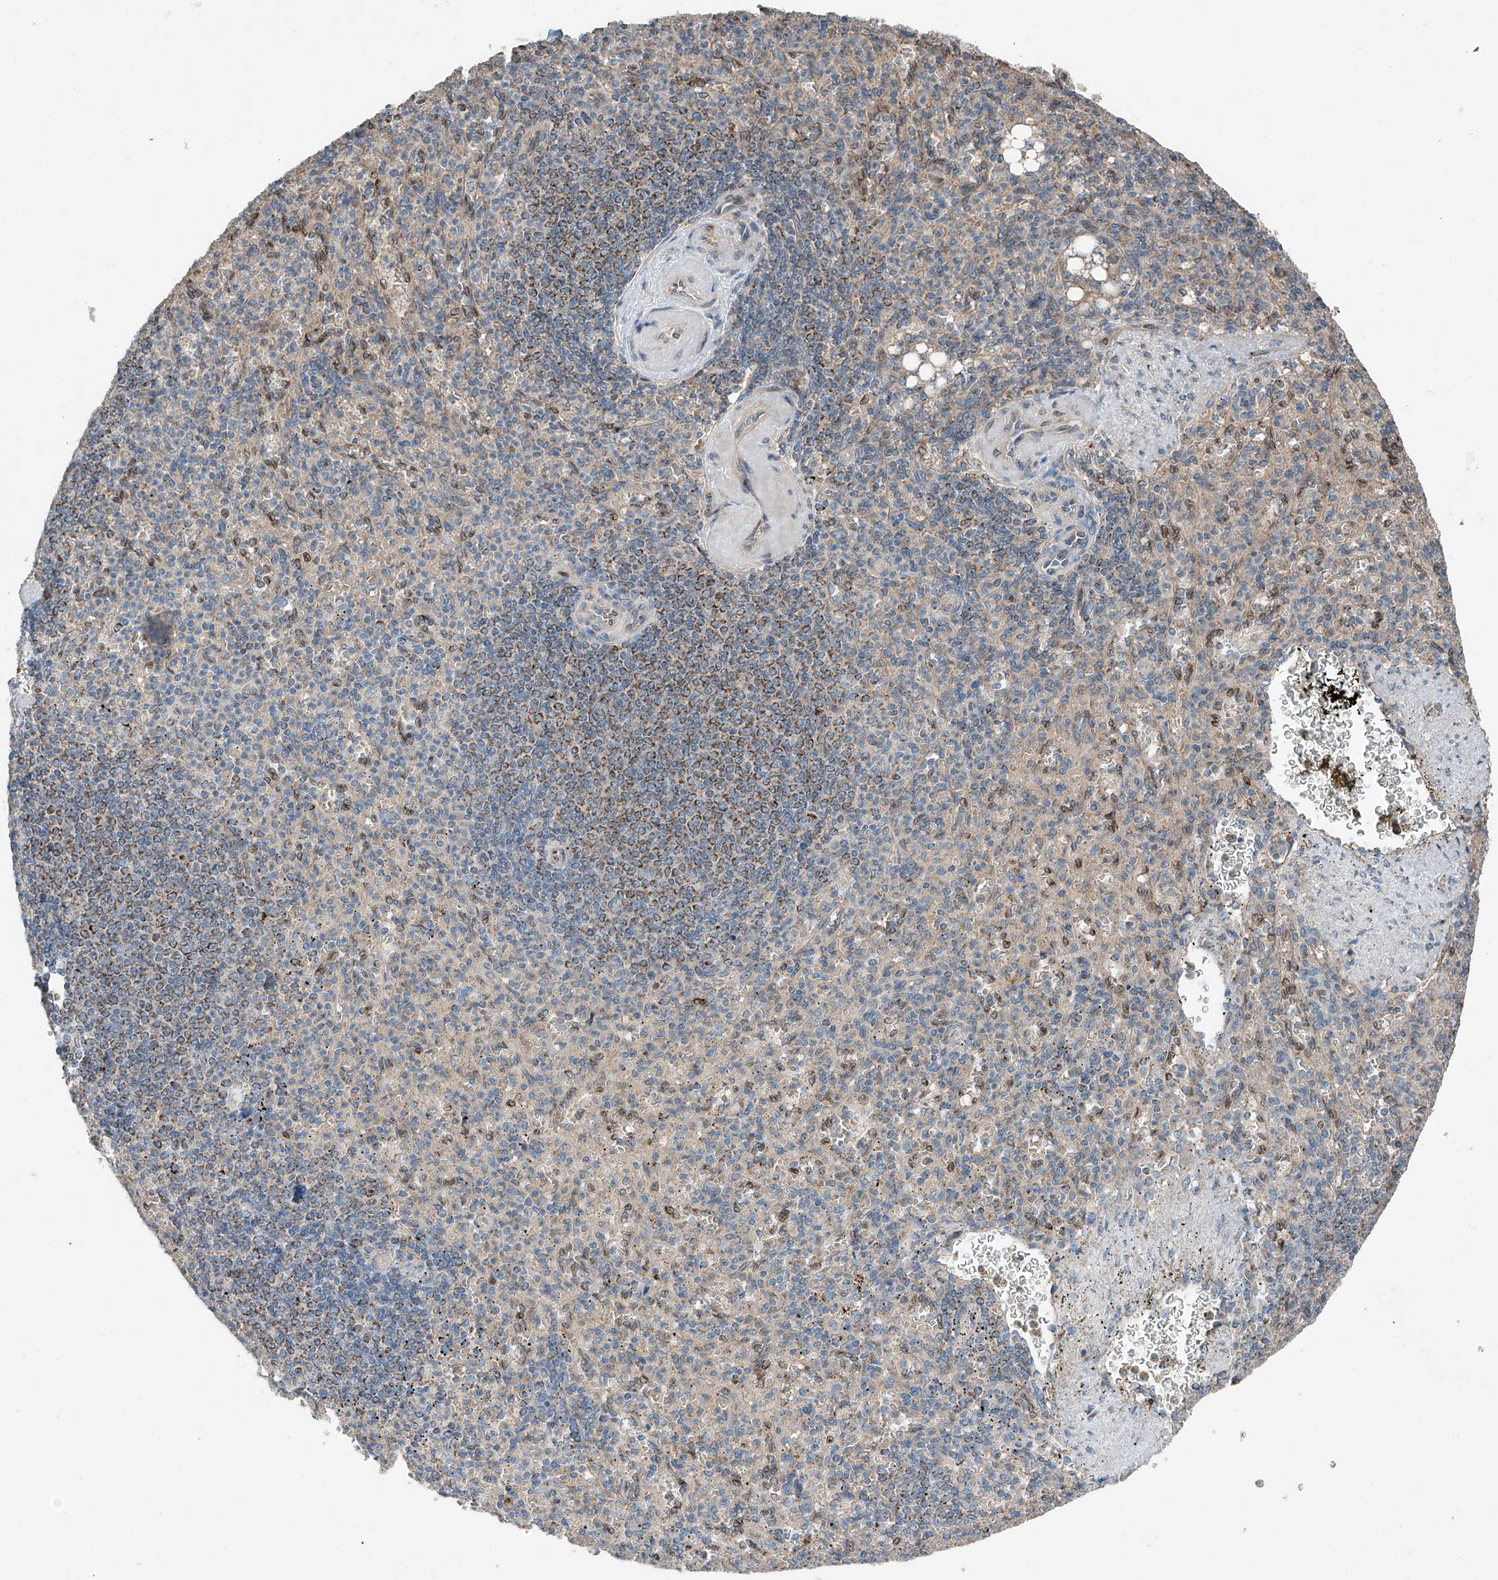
{"staining": {"intensity": "moderate", "quantity": "<25%", "location": "cytoplasmic/membranous"}, "tissue": "spleen", "cell_type": "Cells in red pulp", "image_type": "normal", "snomed": [{"axis": "morphology", "description": "Normal tissue, NOS"}, {"axis": "topography", "description": "Spleen"}], "caption": "An image of spleen stained for a protein demonstrates moderate cytoplasmic/membranous brown staining in cells in red pulp. (Stains: DAB in brown, nuclei in blue, Microscopy: brightfield microscopy at high magnification).", "gene": "AP4B1", "patient": {"sex": "female", "age": 74}}